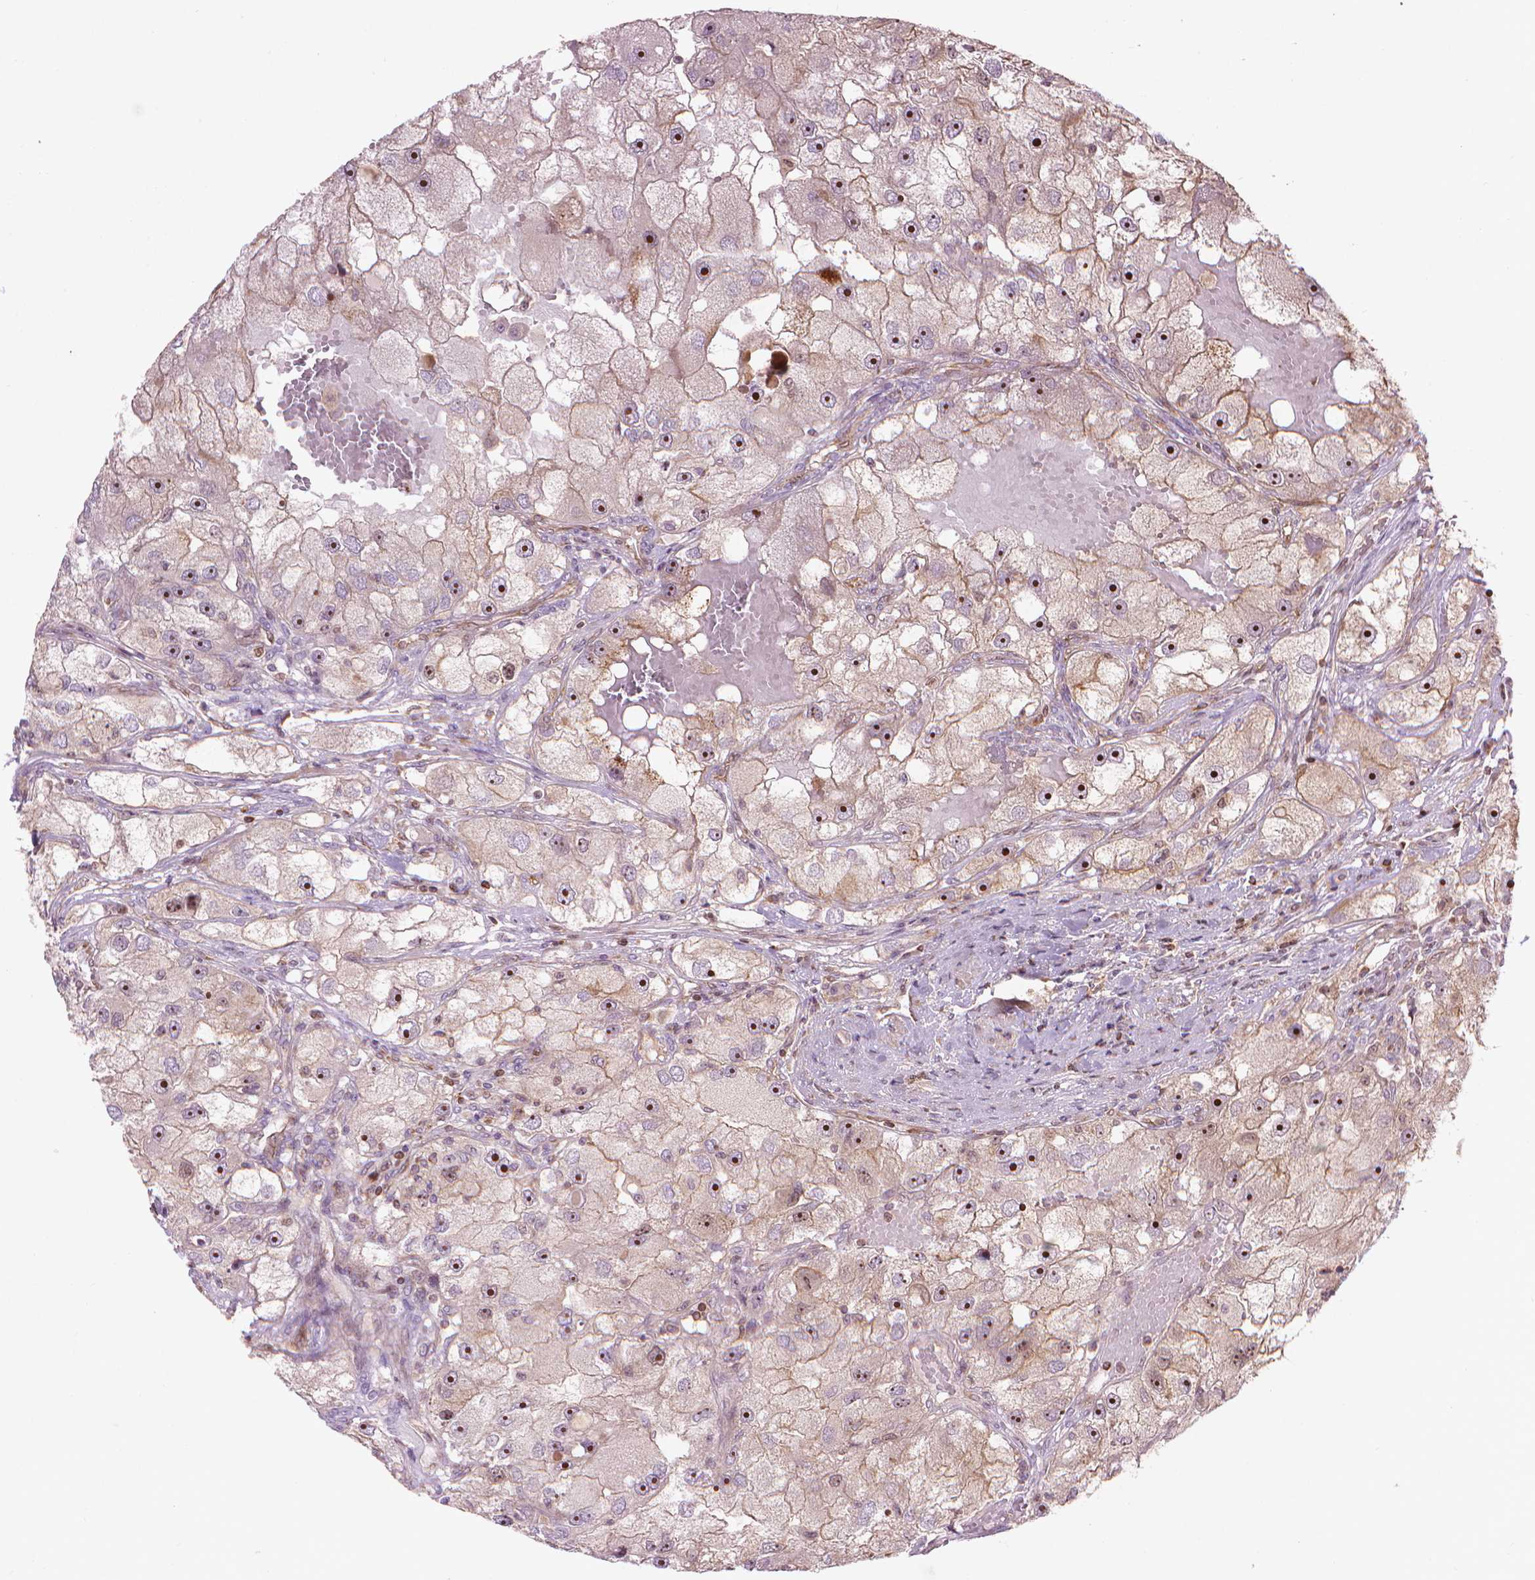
{"staining": {"intensity": "strong", "quantity": "25%-75%", "location": "nuclear"}, "tissue": "renal cancer", "cell_type": "Tumor cells", "image_type": "cancer", "snomed": [{"axis": "morphology", "description": "Adenocarcinoma, NOS"}, {"axis": "topography", "description": "Kidney"}], "caption": "IHC staining of renal adenocarcinoma, which shows high levels of strong nuclear positivity in approximately 25%-75% of tumor cells indicating strong nuclear protein staining. The staining was performed using DAB (3,3'-diaminobenzidine) (brown) for protein detection and nuclei were counterstained in hematoxylin (blue).", "gene": "SMC2", "patient": {"sex": "male", "age": 63}}